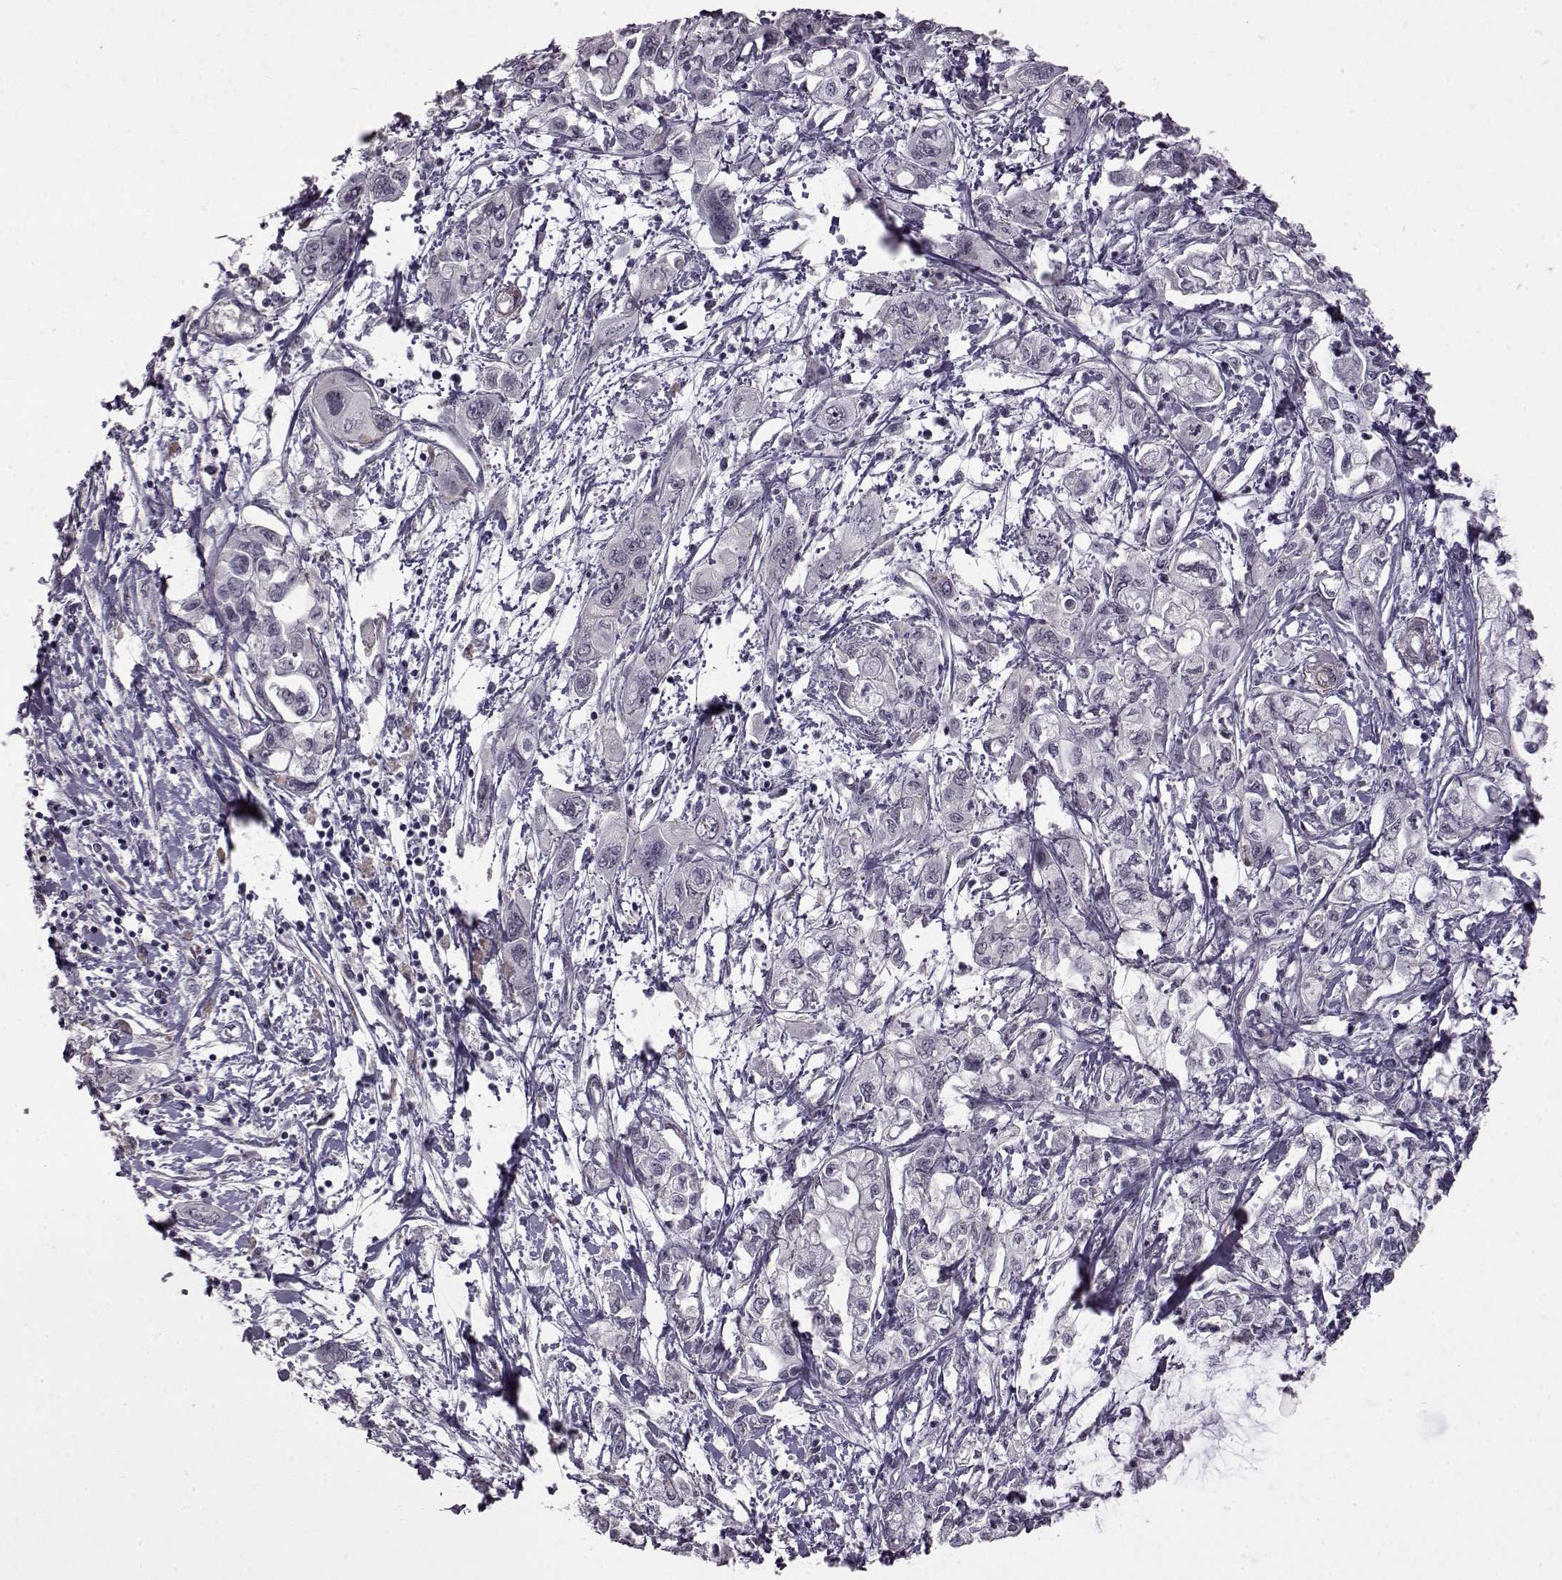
{"staining": {"intensity": "negative", "quantity": "none", "location": "none"}, "tissue": "pancreatic cancer", "cell_type": "Tumor cells", "image_type": "cancer", "snomed": [{"axis": "morphology", "description": "Adenocarcinoma, NOS"}, {"axis": "topography", "description": "Pancreas"}], "caption": "Micrograph shows no protein positivity in tumor cells of pancreatic cancer tissue.", "gene": "SYNPO2", "patient": {"sex": "male", "age": 54}}